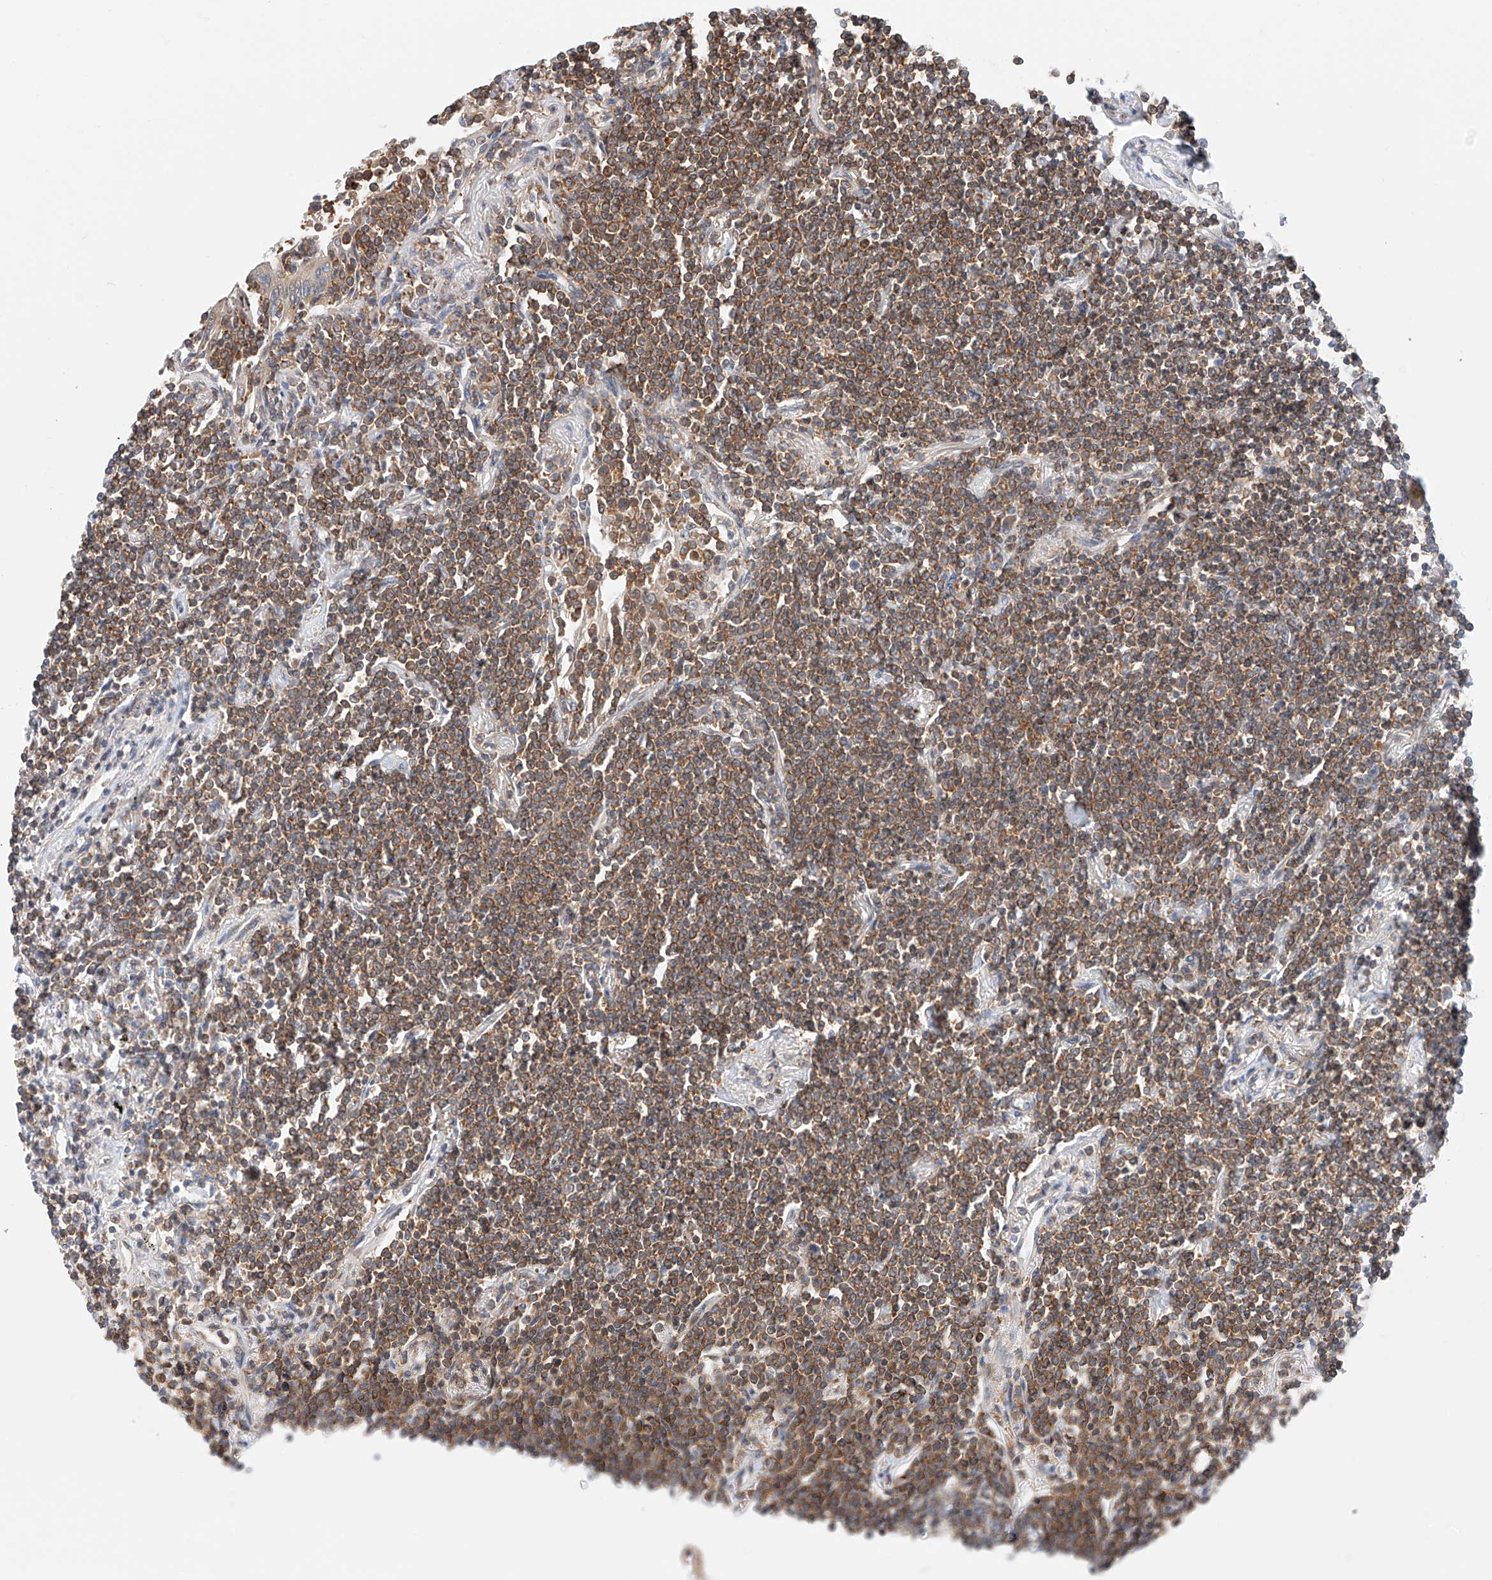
{"staining": {"intensity": "moderate", "quantity": ">75%", "location": "cytoplasmic/membranous"}, "tissue": "lymphoma", "cell_type": "Tumor cells", "image_type": "cancer", "snomed": [{"axis": "morphology", "description": "Malignant lymphoma, non-Hodgkin's type, Low grade"}, {"axis": "topography", "description": "Lung"}], "caption": "Tumor cells exhibit medium levels of moderate cytoplasmic/membranous expression in about >75% of cells in low-grade malignant lymphoma, non-Hodgkin's type.", "gene": "MFN2", "patient": {"sex": "female", "age": 71}}